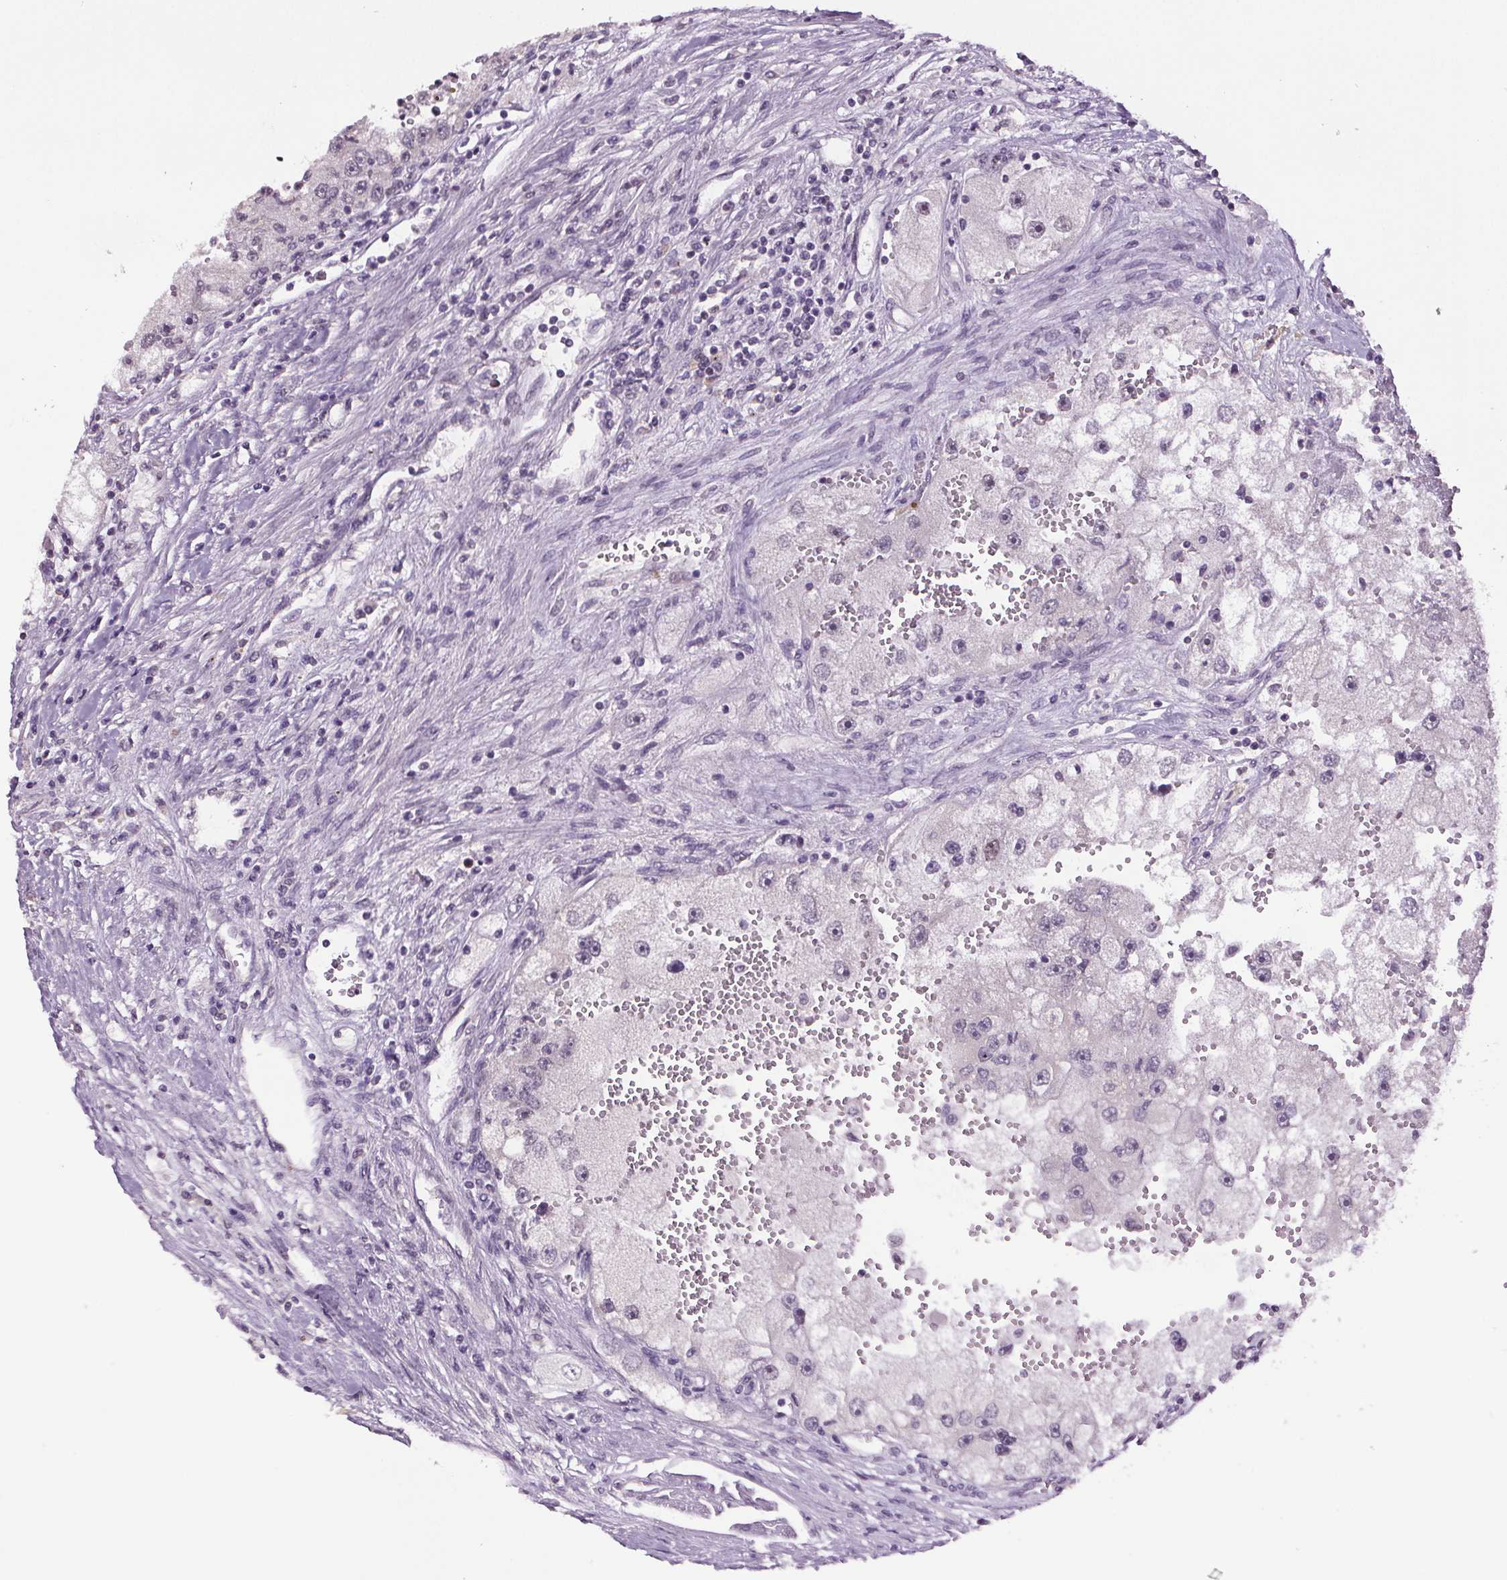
{"staining": {"intensity": "negative", "quantity": "none", "location": "none"}, "tissue": "renal cancer", "cell_type": "Tumor cells", "image_type": "cancer", "snomed": [{"axis": "morphology", "description": "Adenocarcinoma, NOS"}, {"axis": "topography", "description": "Kidney"}], "caption": "IHC of human renal cancer displays no staining in tumor cells.", "gene": "CENPF", "patient": {"sex": "male", "age": 63}}